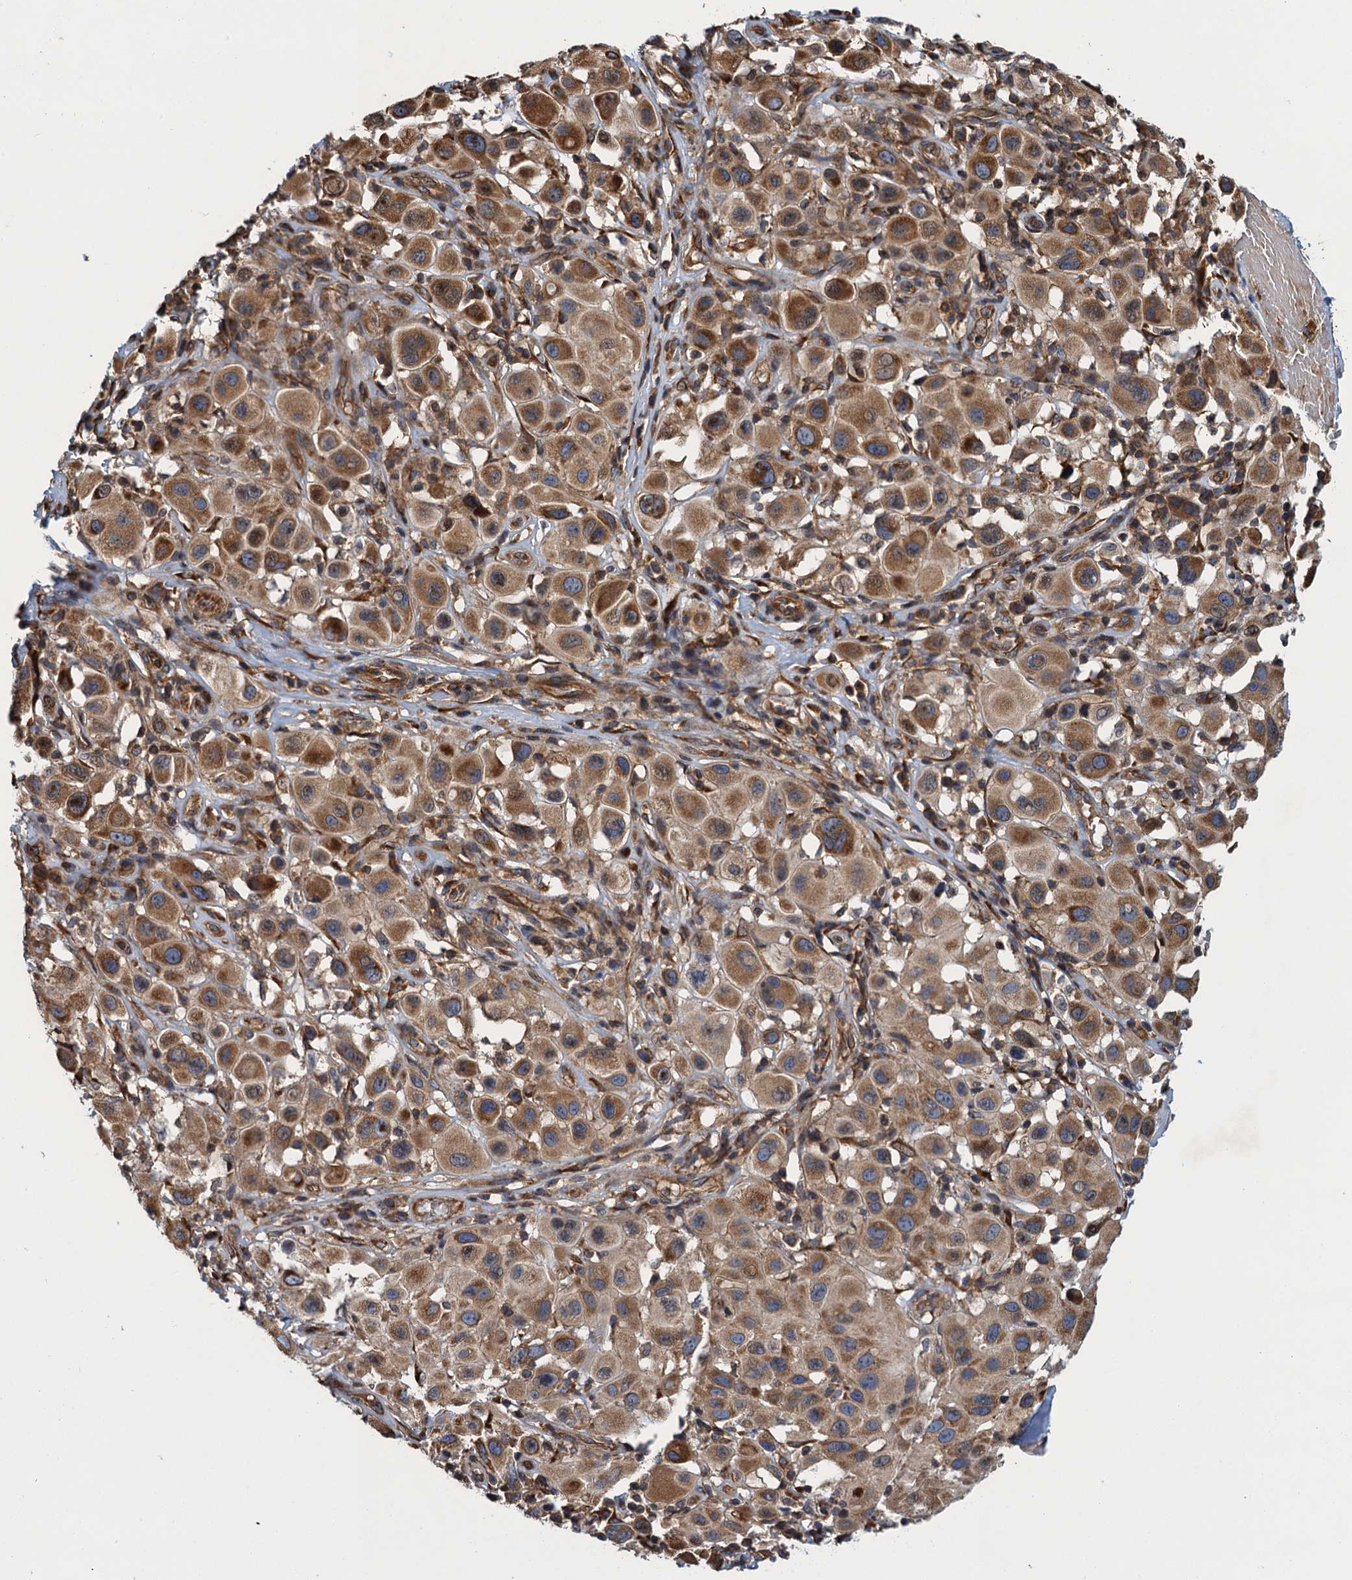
{"staining": {"intensity": "moderate", "quantity": ">75%", "location": "cytoplasmic/membranous"}, "tissue": "melanoma", "cell_type": "Tumor cells", "image_type": "cancer", "snomed": [{"axis": "morphology", "description": "Malignant melanoma, Metastatic site"}, {"axis": "topography", "description": "Skin"}], "caption": "Immunohistochemical staining of melanoma shows moderate cytoplasmic/membranous protein staining in about >75% of tumor cells.", "gene": "MDM1", "patient": {"sex": "male", "age": 41}}